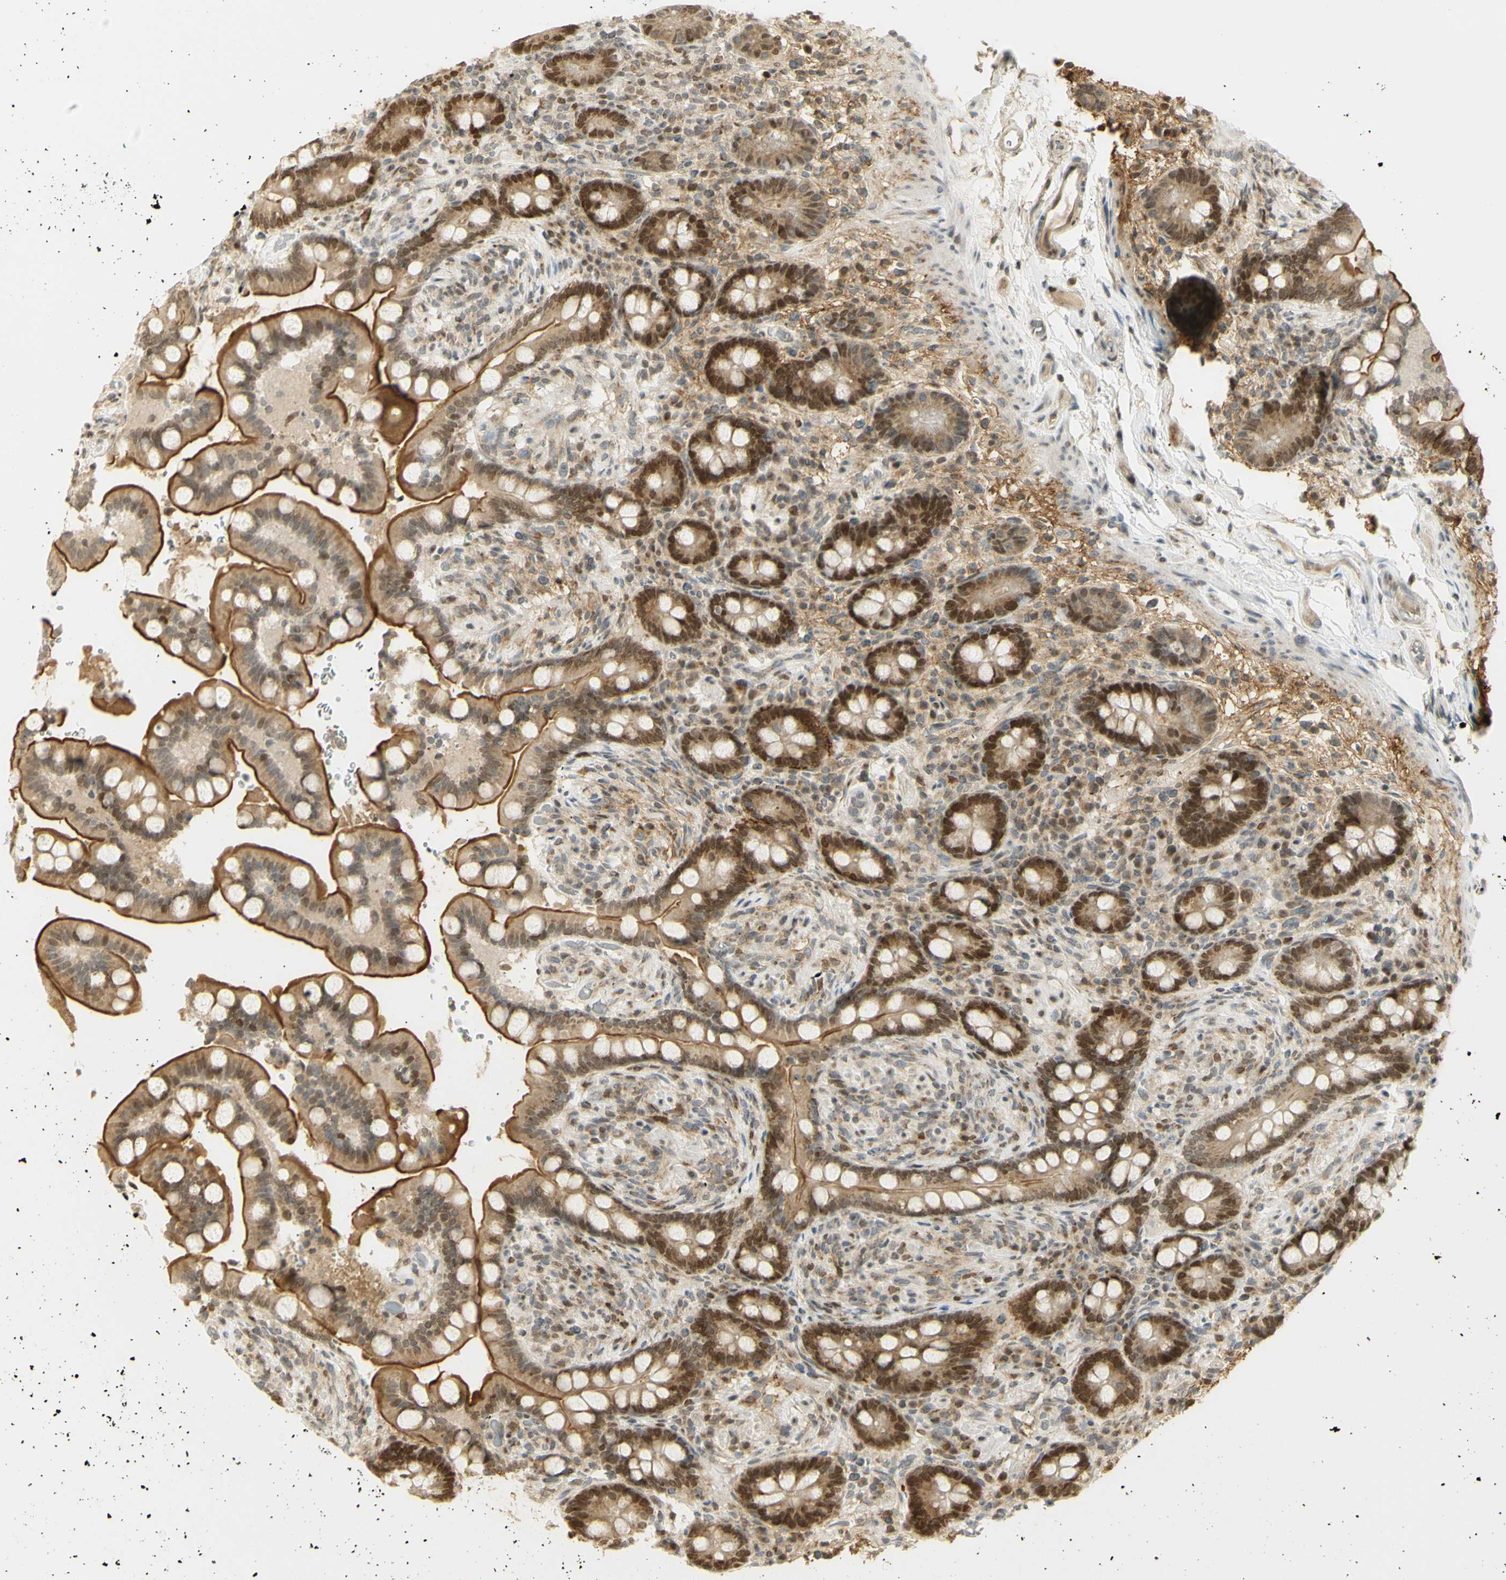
{"staining": {"intensity": "weak", "quantity": "25%-75%", "location": "cytoplasmic/membranous"}, "tissue": "colon", "cell_type": "Endothelial cells", "image_type": "normal", "snomed": [{"axis": "morphology", "description": "Normal tissue, NOS"}, {"axis": "topography", "description": "Colon"}], "caption": "Protein staining demonstrates weak cytoplasmic/membranous staining in about 25%-75% of endothelial cells in unremarkable colon.", "gene": "KIF11", "patient": {"sex": "male", "age": 73}}